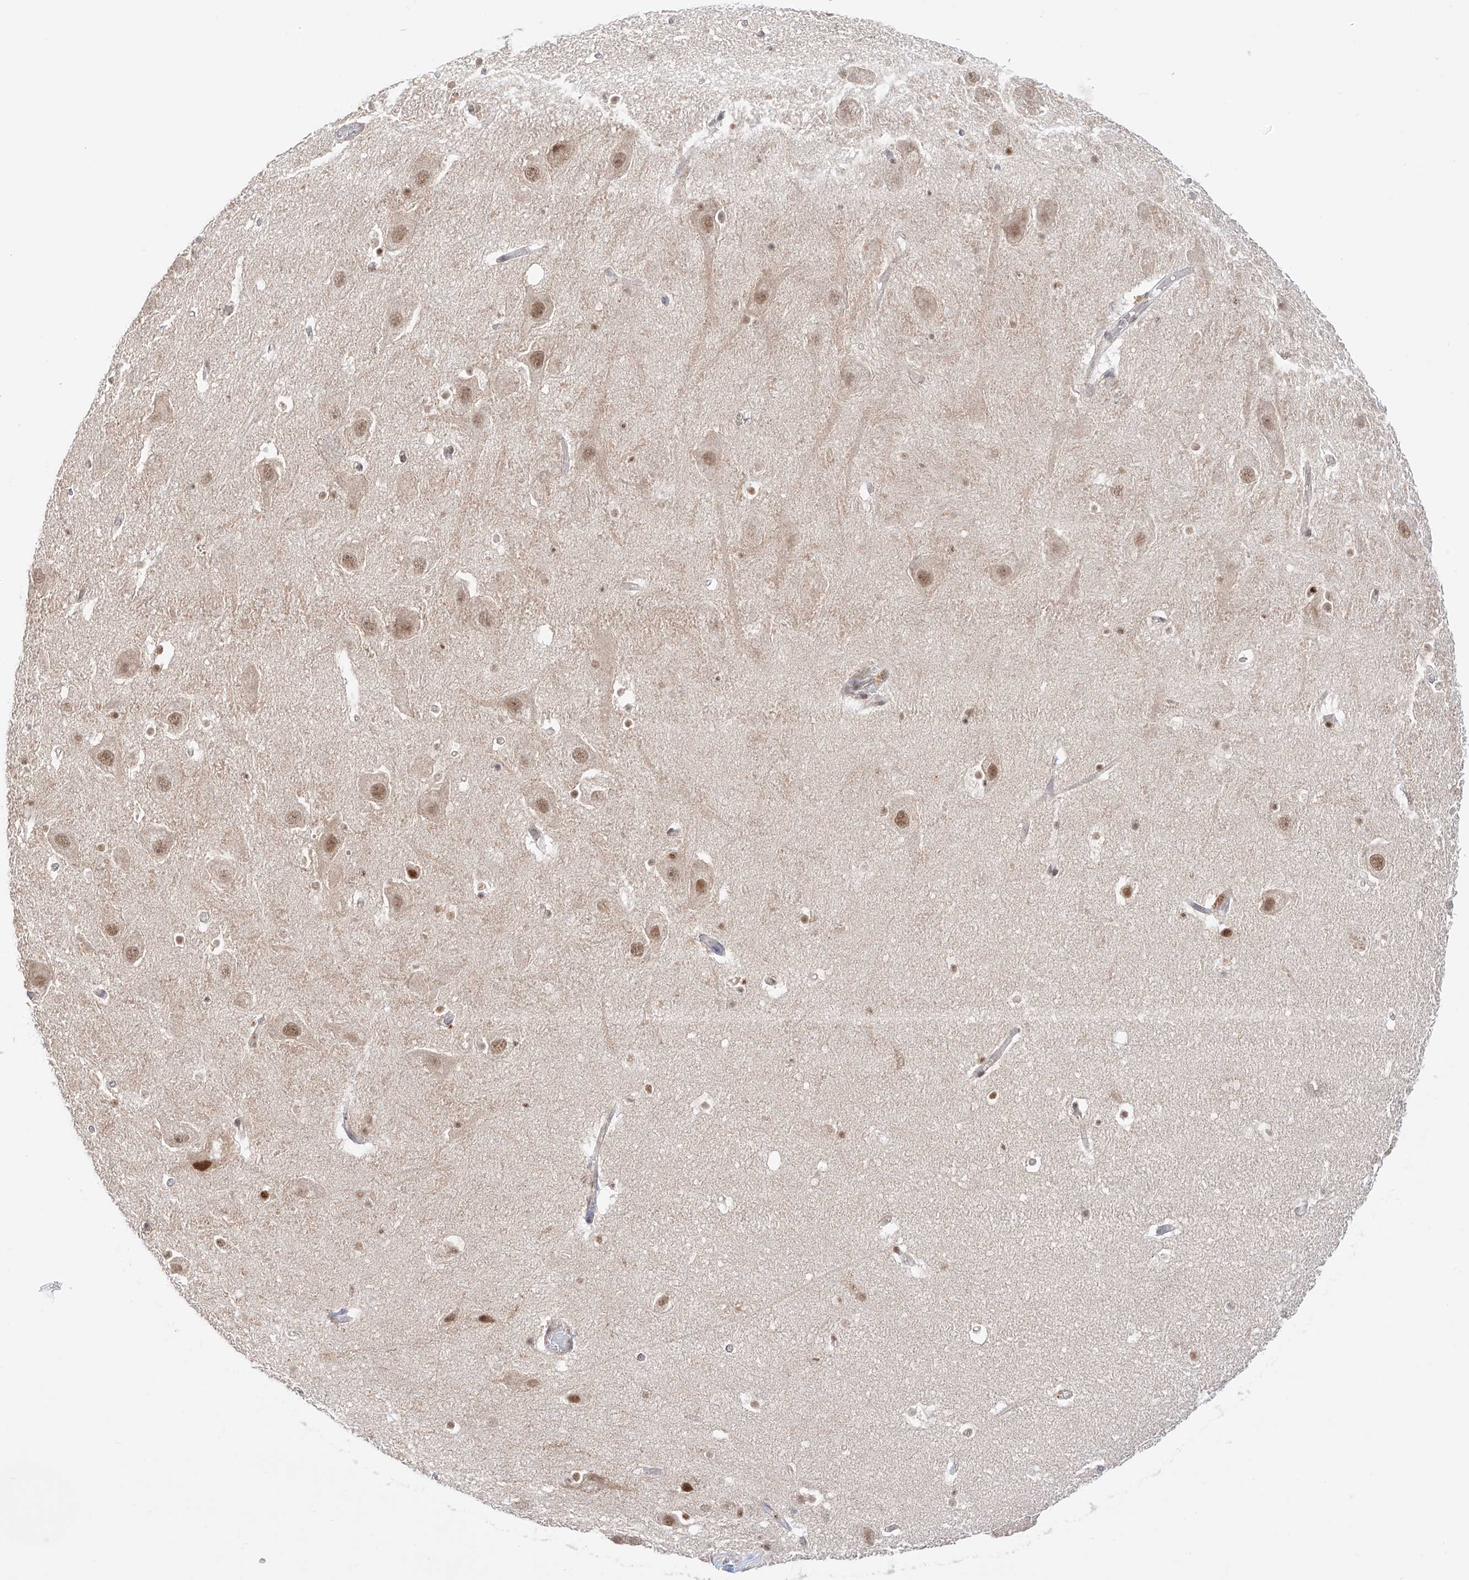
{"staining": {"intensity": "moderate", "quantity": "25%-75%", "location": "nuclear"}, "tissue": "hippocampus", "cell_type": "Glial cells", "image_type": "normal", "snomed": [{"axis": "morphology", "description": "Normal tissue, NOS"}, {"axis": "topography", "description": "Hippocampus"}], "caption": "Immunohistochemistry (IHC) micrograph of normal hippocampus: human hippocampus stained using immunohistochemistry reveals medium levels of moderate protein expression localized specifically in the nuclear of glial cells, appearing as a nuclear brown color.", "gene": "POGK", "patient": {"sex": "female", "age": 52}}